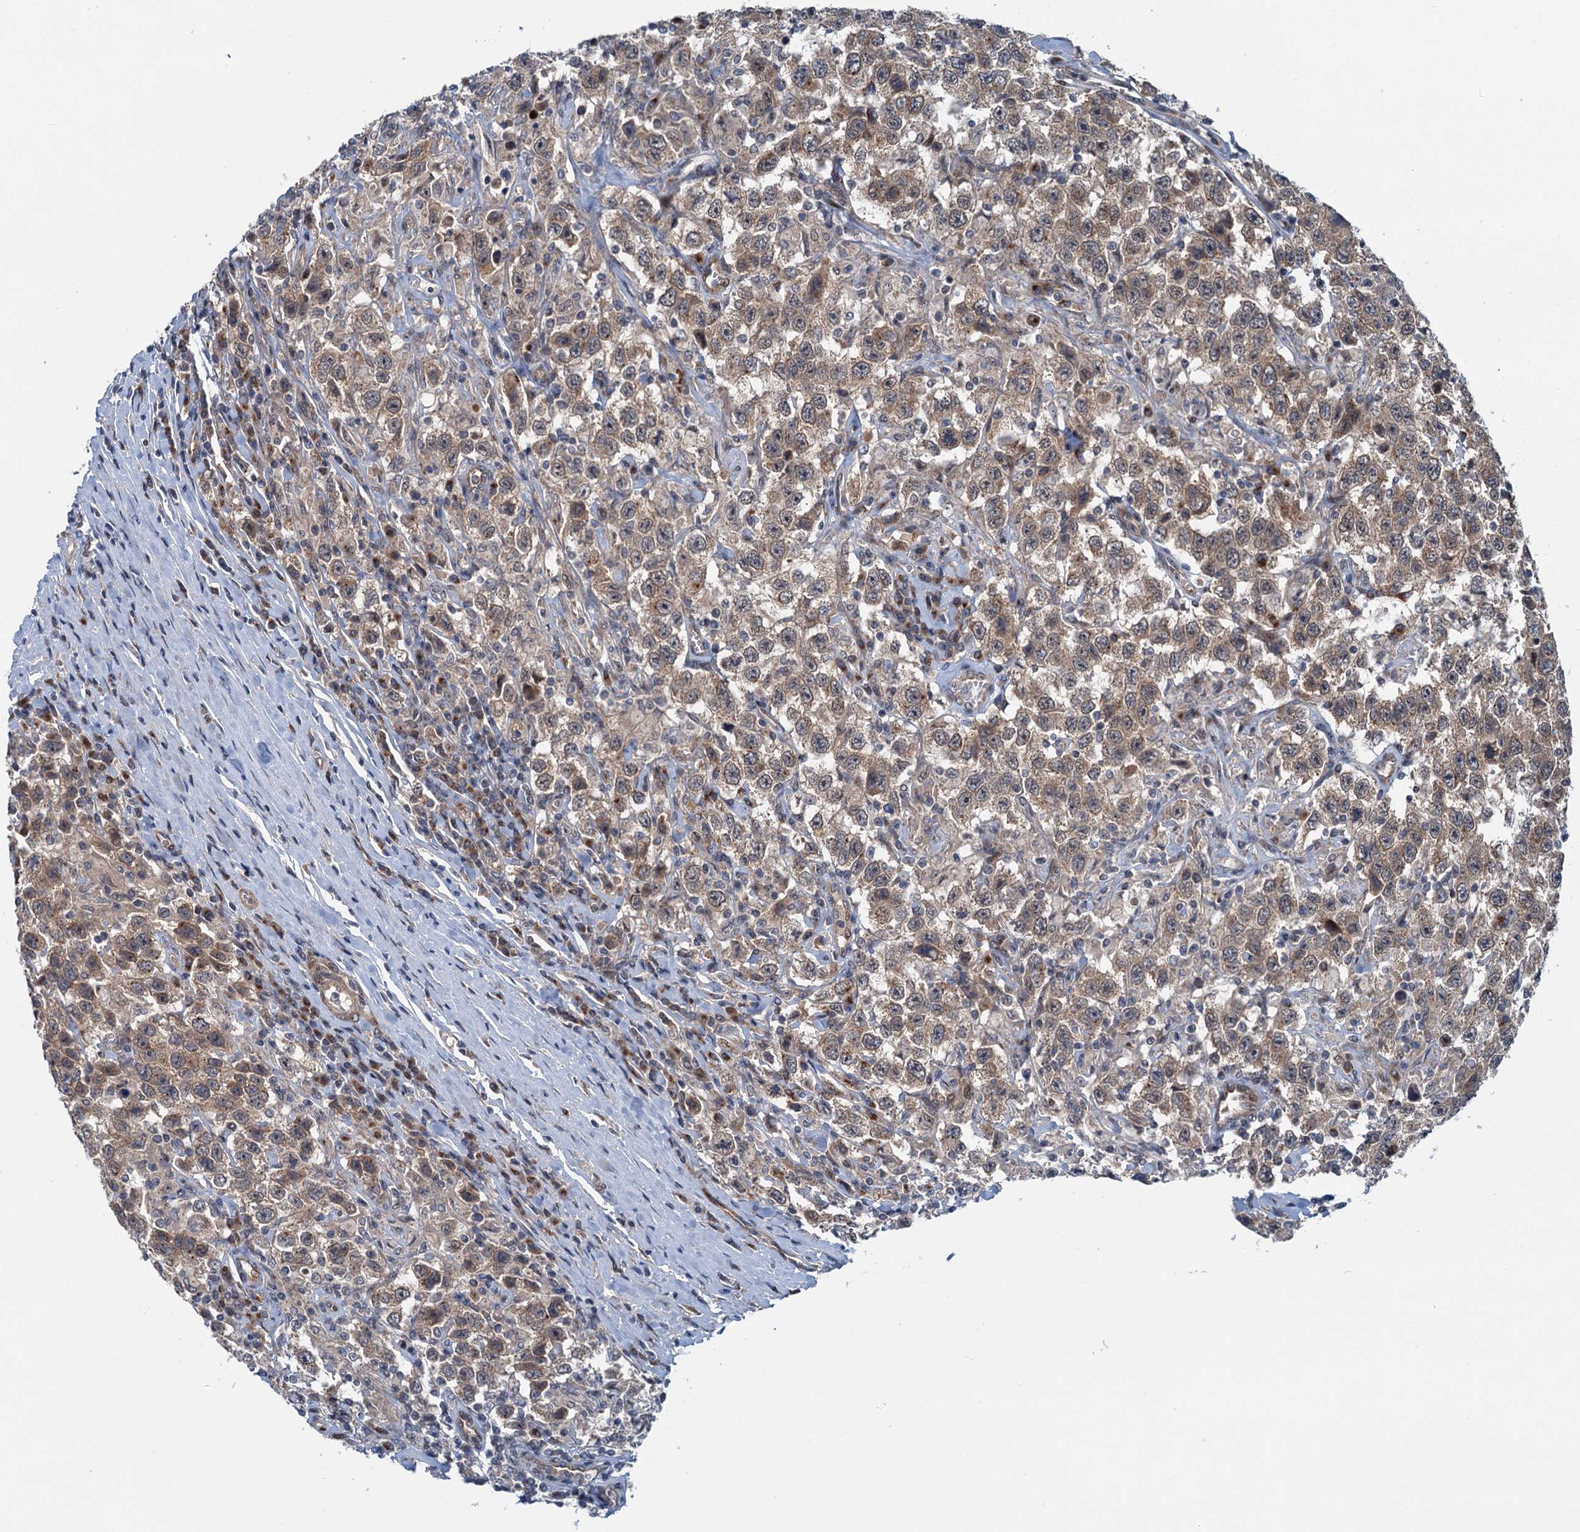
{"staining": {"intensity": "moderate", "quantity": ">75%", "location": "cytoplasmic/membranous"}, "tissue": "testis cancer", "cell_type": "Tumor cells", "image_type": "cancer", "snomed": [{"axis": "morphology", "description": "Seminoma, NOS"}, {"axis": "topography", "description": "Testis"}], "caption": "Tumor cells exhibit medium levels of moderate cytoplasmic/membranous staining in about >75% of cells in human testis seminoma. (Brightfield microscopy of DAB IHC at high magnification).", "gene": "DYNC2I2", "patient": {"sex": "male", "age": 41}}